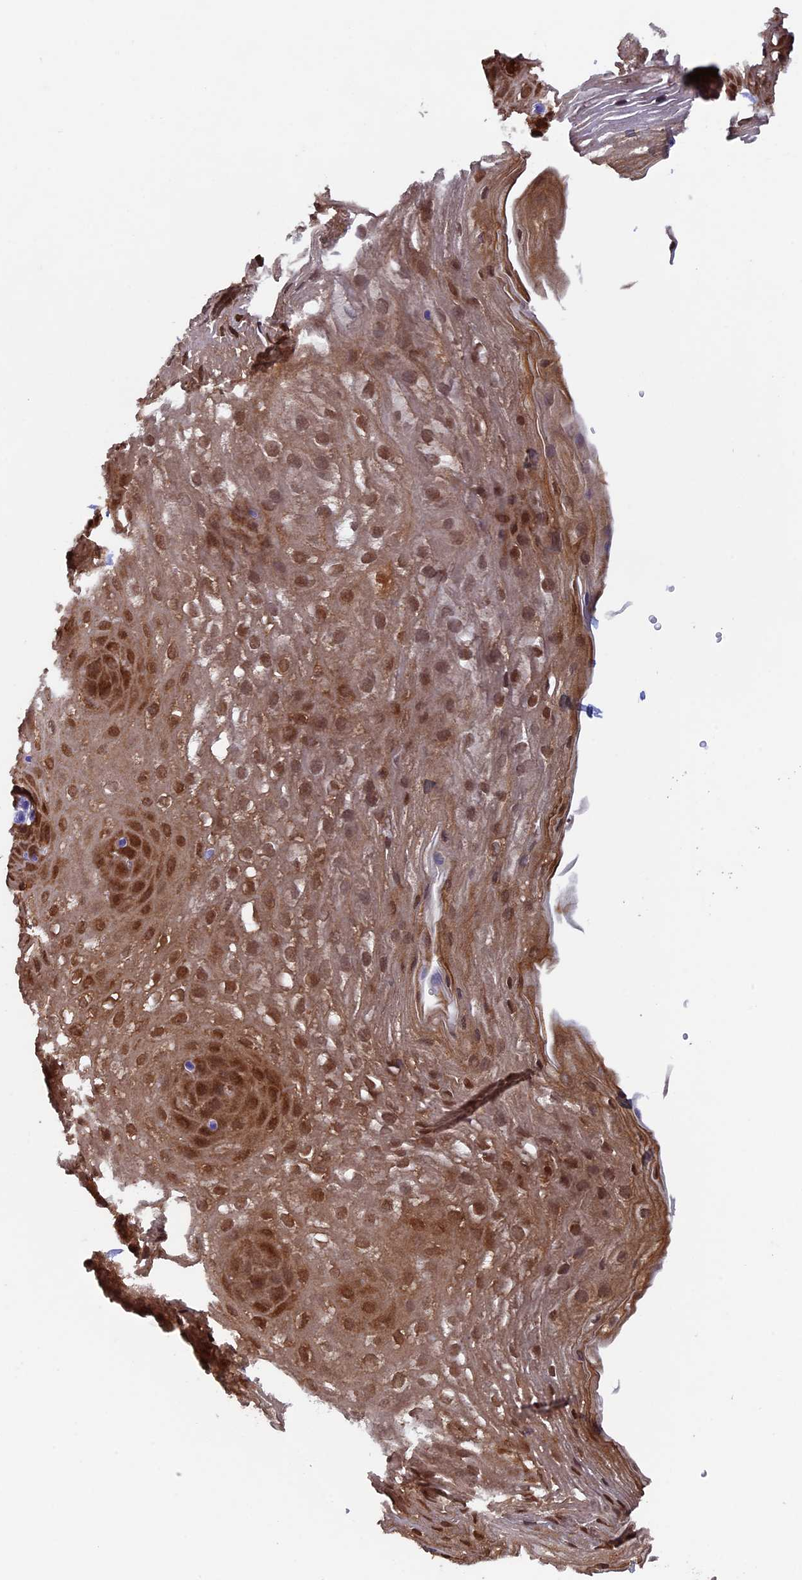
{"staining": {"intensity": "strong", "quantity": ">75%", "location": "cytoplasmic/membranous,nuclear"}, "tissue": "esophagus", "cell_type": "Squamous epithelial cells", "image_type": "normal", "snomed": [{"axis": "morphology", "description": "Normal tissue, NOS"}, {"axis": "topography", "description": "Esophagus"}], "caption": "Immunohistochemistry (IHC) photomicrograph of benign esophagus stained for a protein (brown), which shows high levels of strong cytoplasmic/membranous,nuclear expression in approximately >75% of squamous epithelial cells.", "gene": "ADH7", "patient": {"sex": "female", "age": 66}}